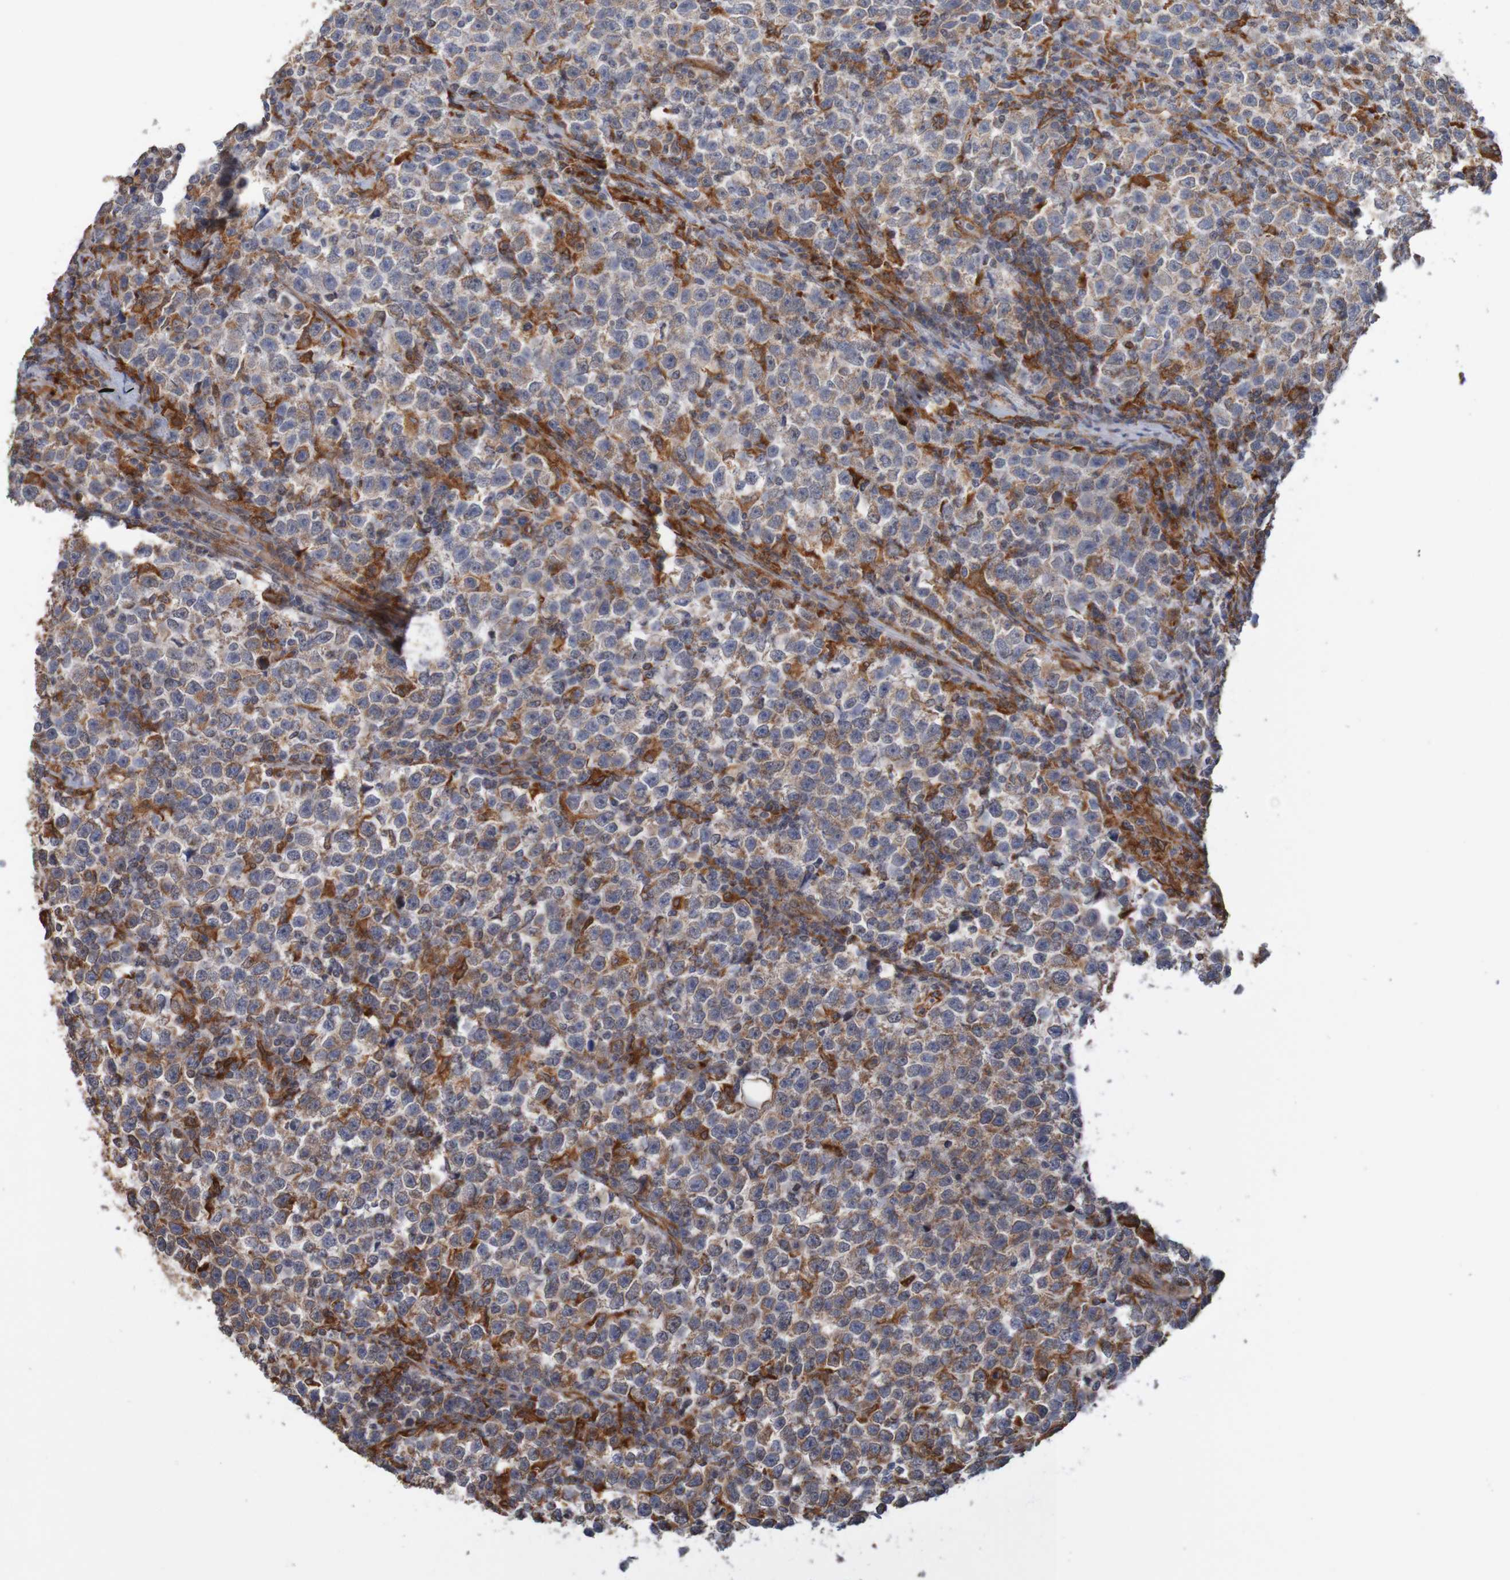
{"staining": {"intensity": "moderate", "quantity": ">75%", "location": "cytoplasmic/membranous"}, "tissue": "testis cancer", "cell_type": "Tumor cells", "image_type": "cancer", "snomed": [{"axis": "morphology", "description": "Seminoma, NOS"}, {"axis": "topography", "description": "Testis"}], "caption": "Protein staining of seminoma (testis) tissue displays moderate cytoplasmic/membranous expression in about >75% of tumor cells. The staining was performed using DAB (3,3'-diaminobenzidine), with brown indicating positive protein expression. Nuclei are stained blue with hematoxylin.", "gene": "PDIA3", "patient": {"sex": "male", "age": 43}}